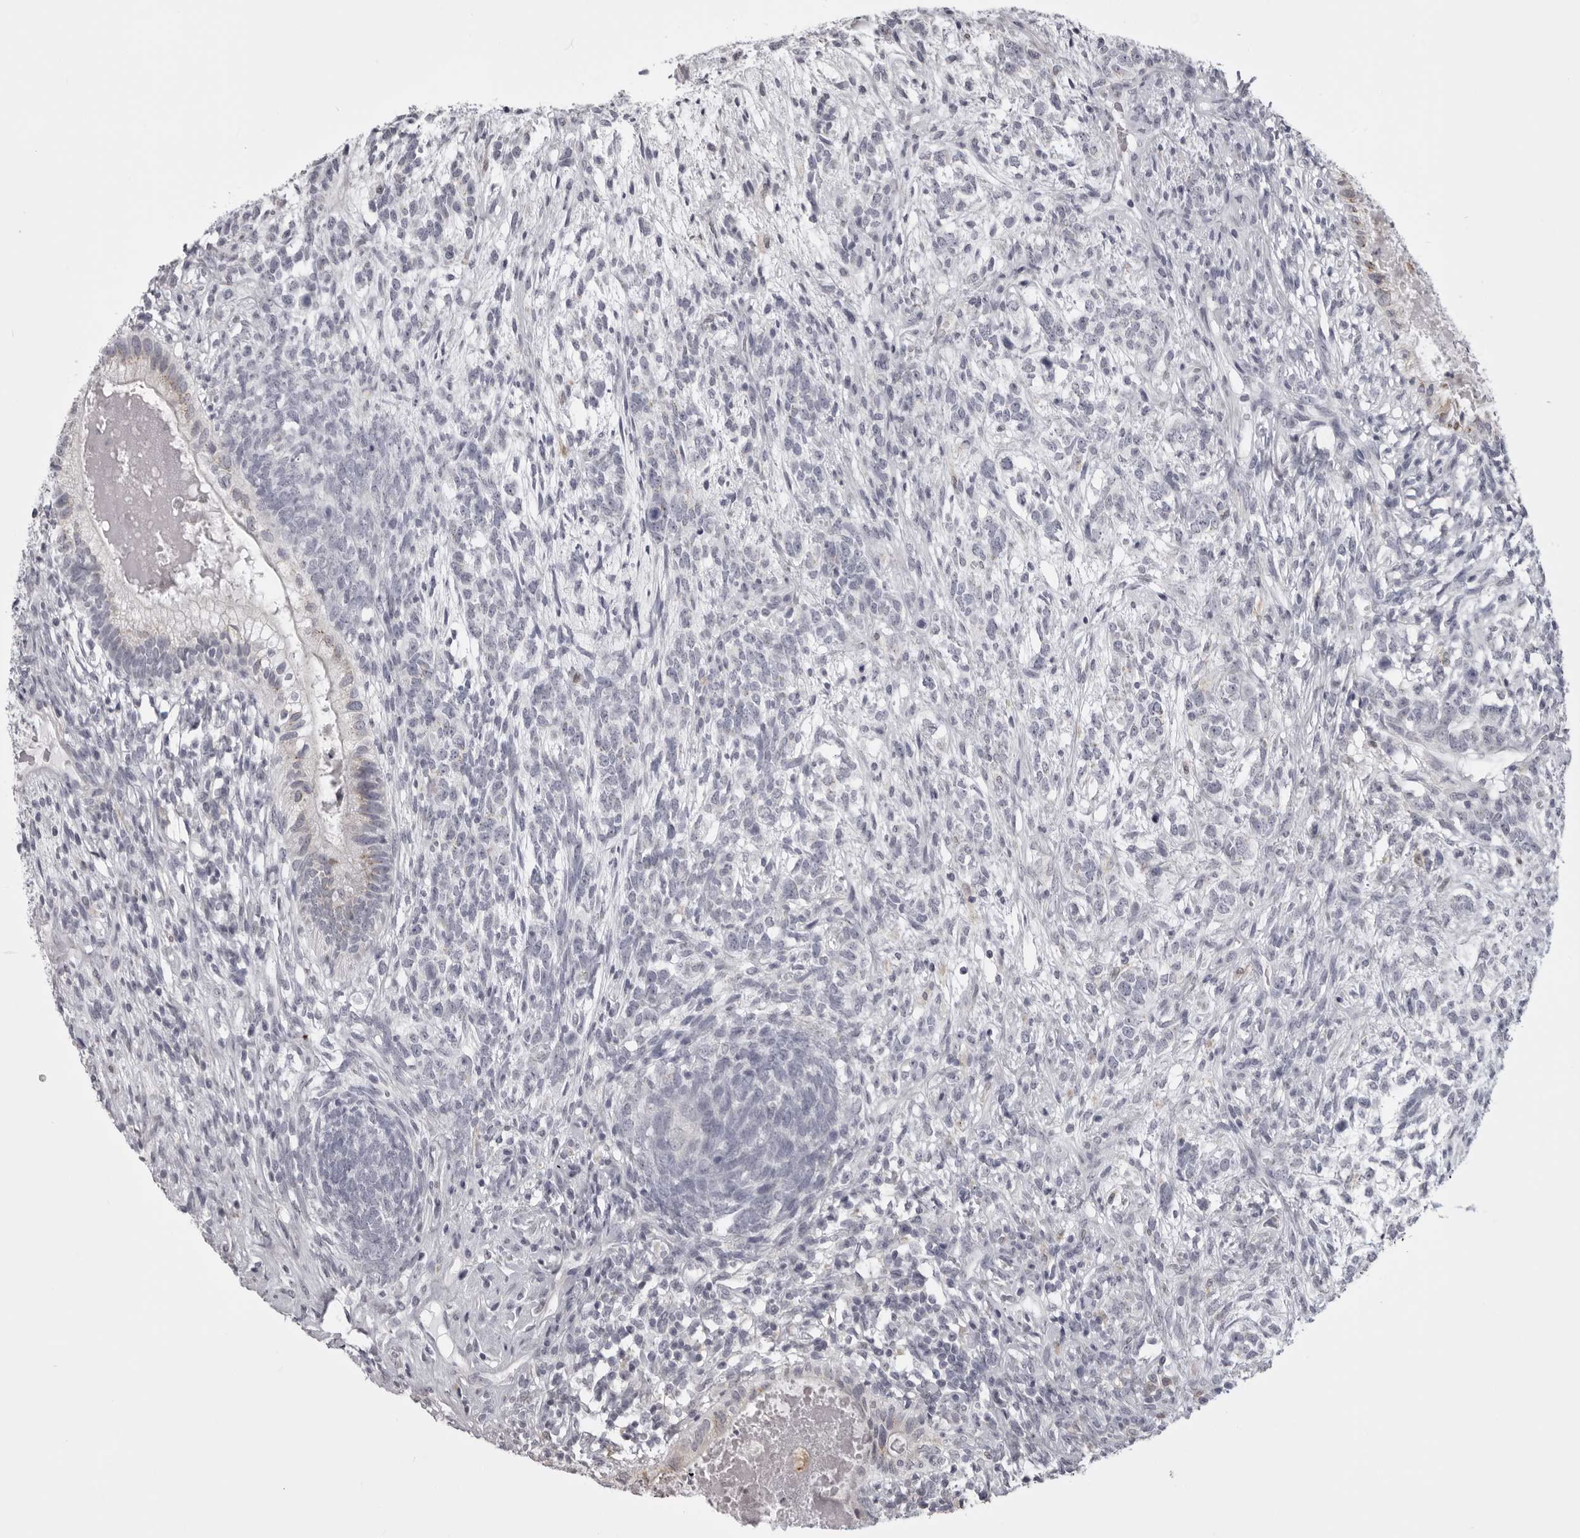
{"staining": {"intensity": "negative", "quantity": "none", "location": "none"}, "tissue": "testis cancer", "cell_type": "Tumor cells", "image_type": "cancer", "snomed": [{"axis": "morphology", "description": "Seminoma, NOS"}, {"axis": "morphology", "description": "Carcinoma, Embryonal, NOS"}, {"axis": "topography", "description": "Testis"}], "caption": "Immunohistochemistry (IHC) photomicrograph of neoplastic tissue: human seminoma (testis) stained with DAB (3,3'-diaminobenzidine) exhibits no significant protein staining in tumor cells. The staining is performed using DAB (3,3'-diaminobenzidine) brown chromogen with nuclei counter-stained in using hematoxylin.", "gene": "NCEH1", "patient": {"sex": "male", "age": 28}}